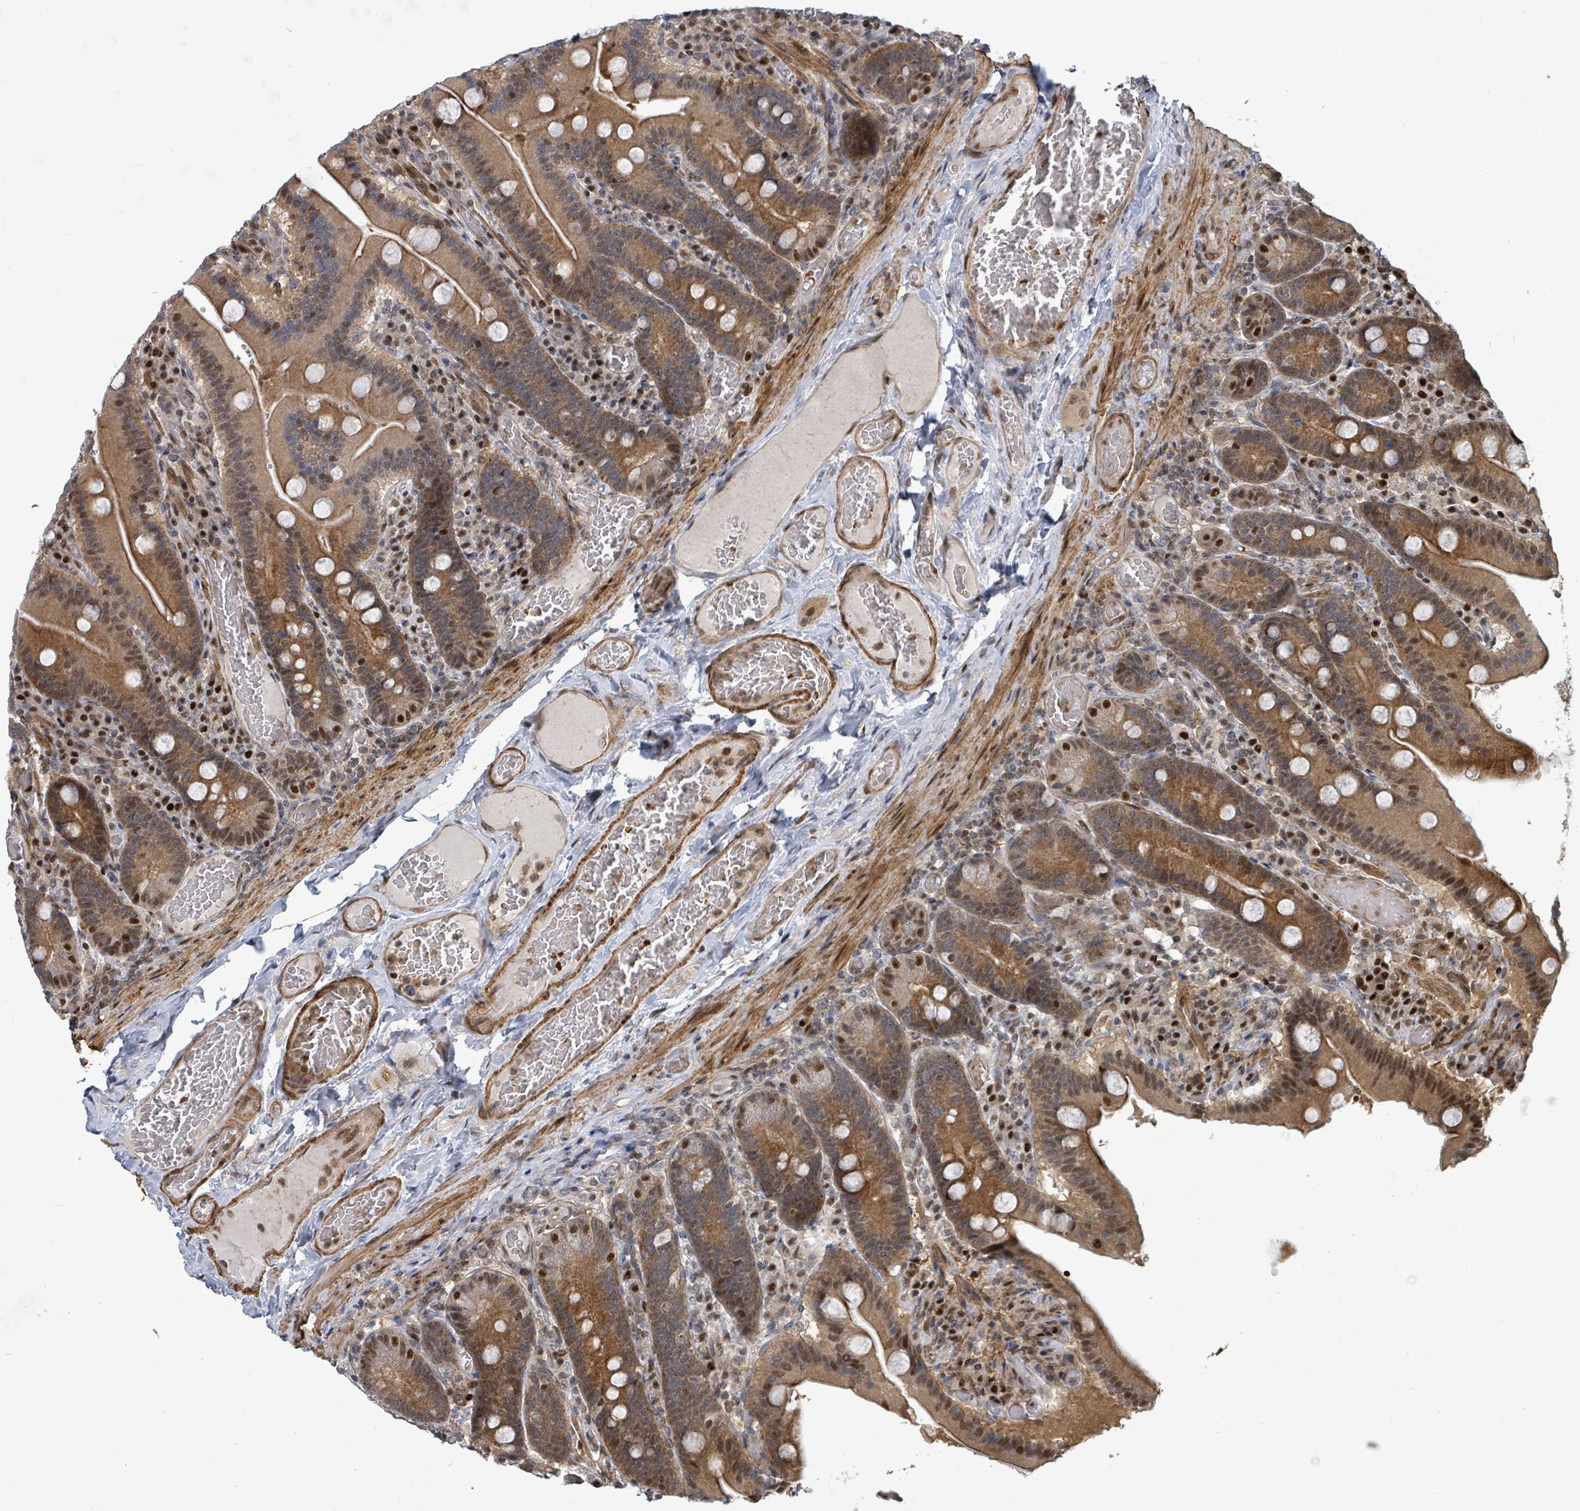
{"staining": {"intensity": "strong", "quantity": ">75%", "location": "cytoplasmic/membranous,nuclear"}, "tissue": "duodenum", "cell_type": "Glandular cells", "image_type": "normal", "snomed": [{"axis": "morphology", "description": "Normal tissue, NOS"}, {"axis": "topography", "description": "Duodenum"}], "caption": "An image showing strong cytoplasmic/membranous,nuclear positivity in approximately >75% of glandular cells in normal duodenum, as visualized by brown immunohistochemical staining.", "gene": "TRDMT1", "patient": {"sex": "female", "age": 62}}